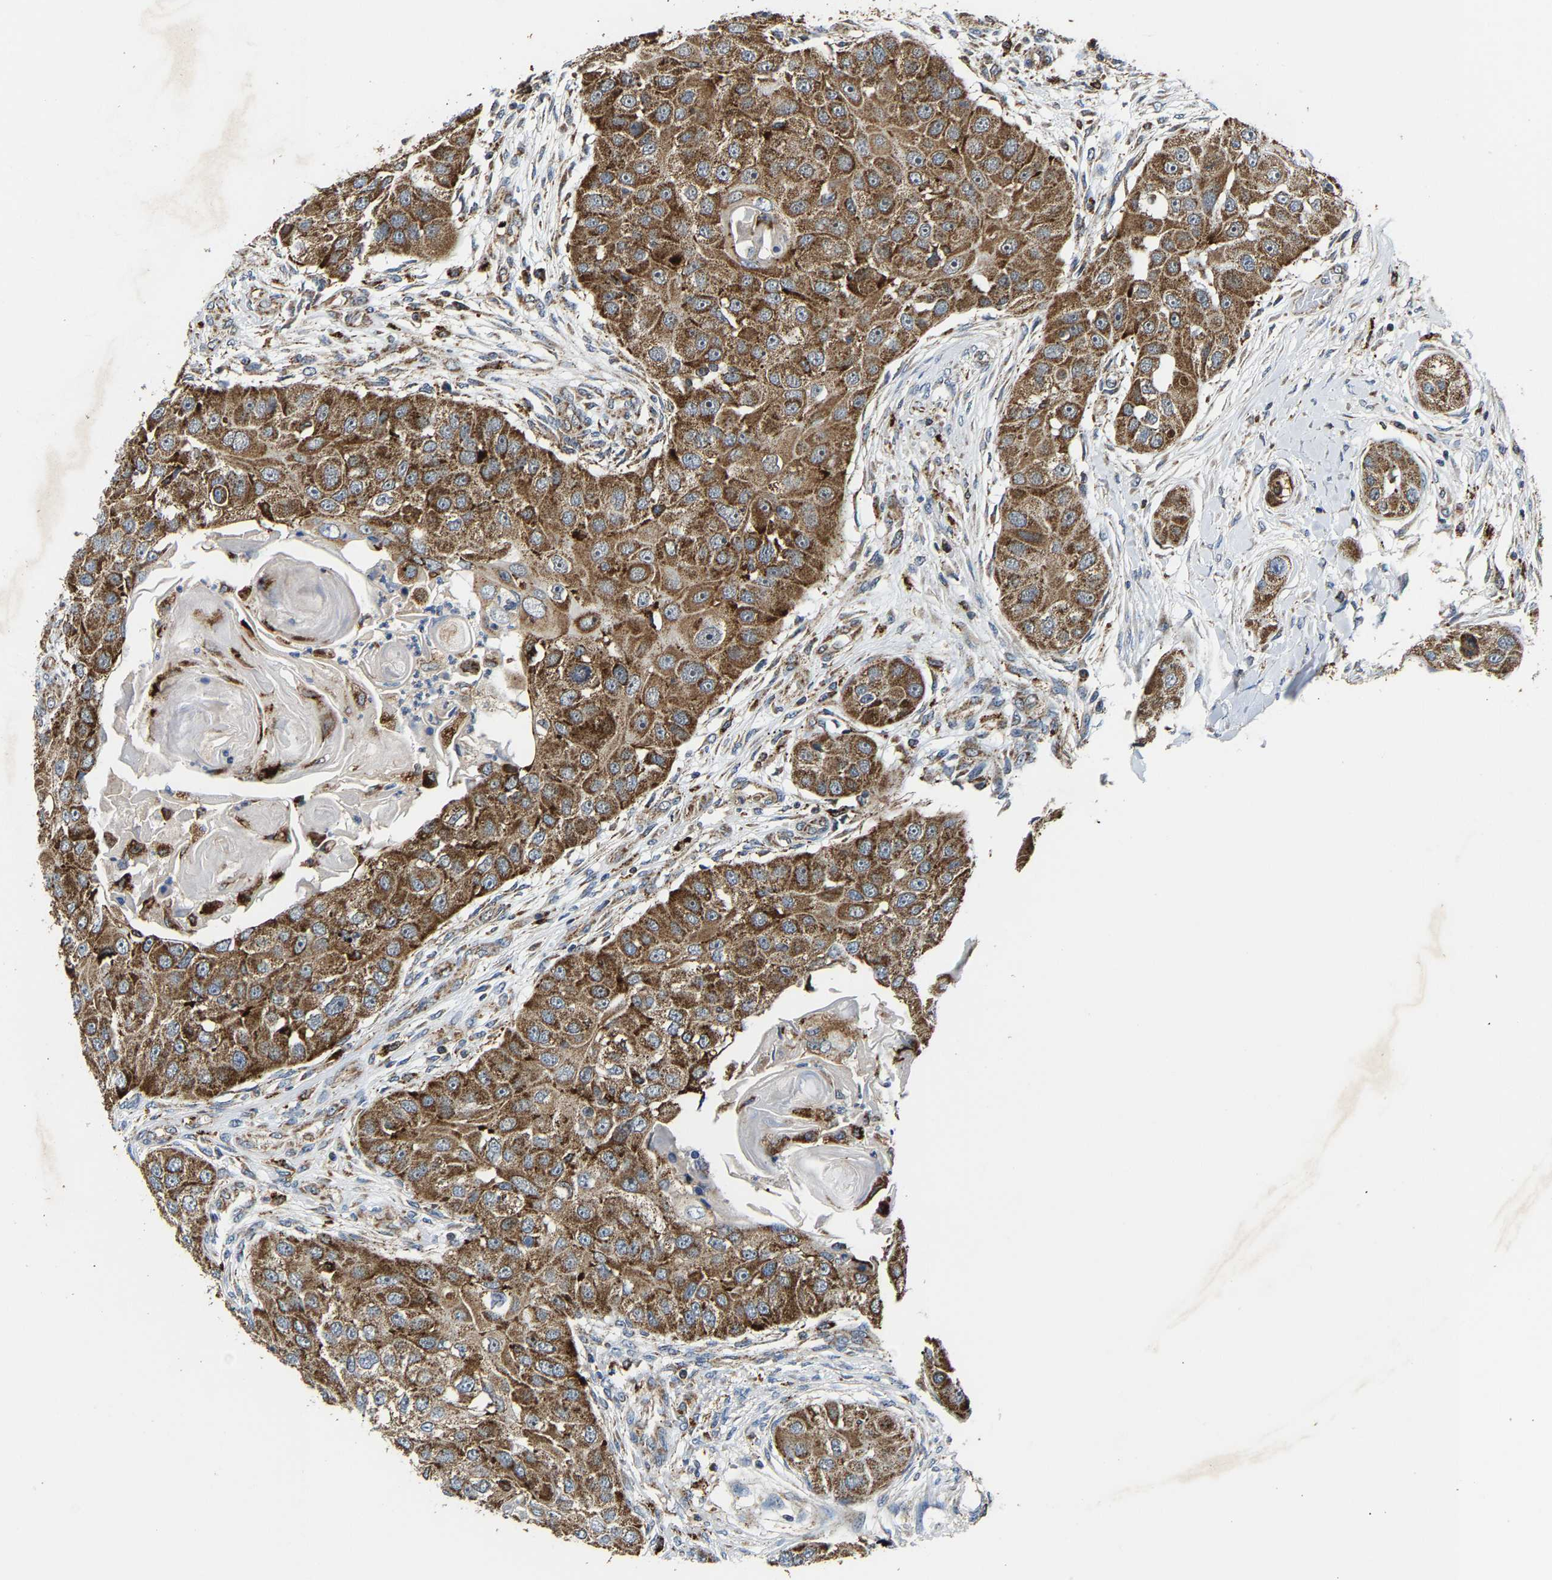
{"staining": {"intensity": "moderate", "quantity": ">75%", "location": "cytoplasmic/membranous"}, "tissue": "head and neck cancer", "cell_type": "Tumor cells", "image_type": "cancer", "snomed": [{"axis": "morphology", "description": "Normal tissue, NOS"}, {"axis": "morphology", "description": "Squamous cell carcinoma, NOS"}, {"axis": "topography", "description": "Skeletal muscle"}, {"axis": "topography", "description": "Head-Neck"}], "caption": "Approximately >75% of tumor cells in human squamous cell carcinoma (head and neck) reveal moderate cytoplasmic/membranous protein staining as visualized by brown immunohistochemical staining.", "gene": "GIMAP7", "patient": {"sex": "male", "age": 51}}